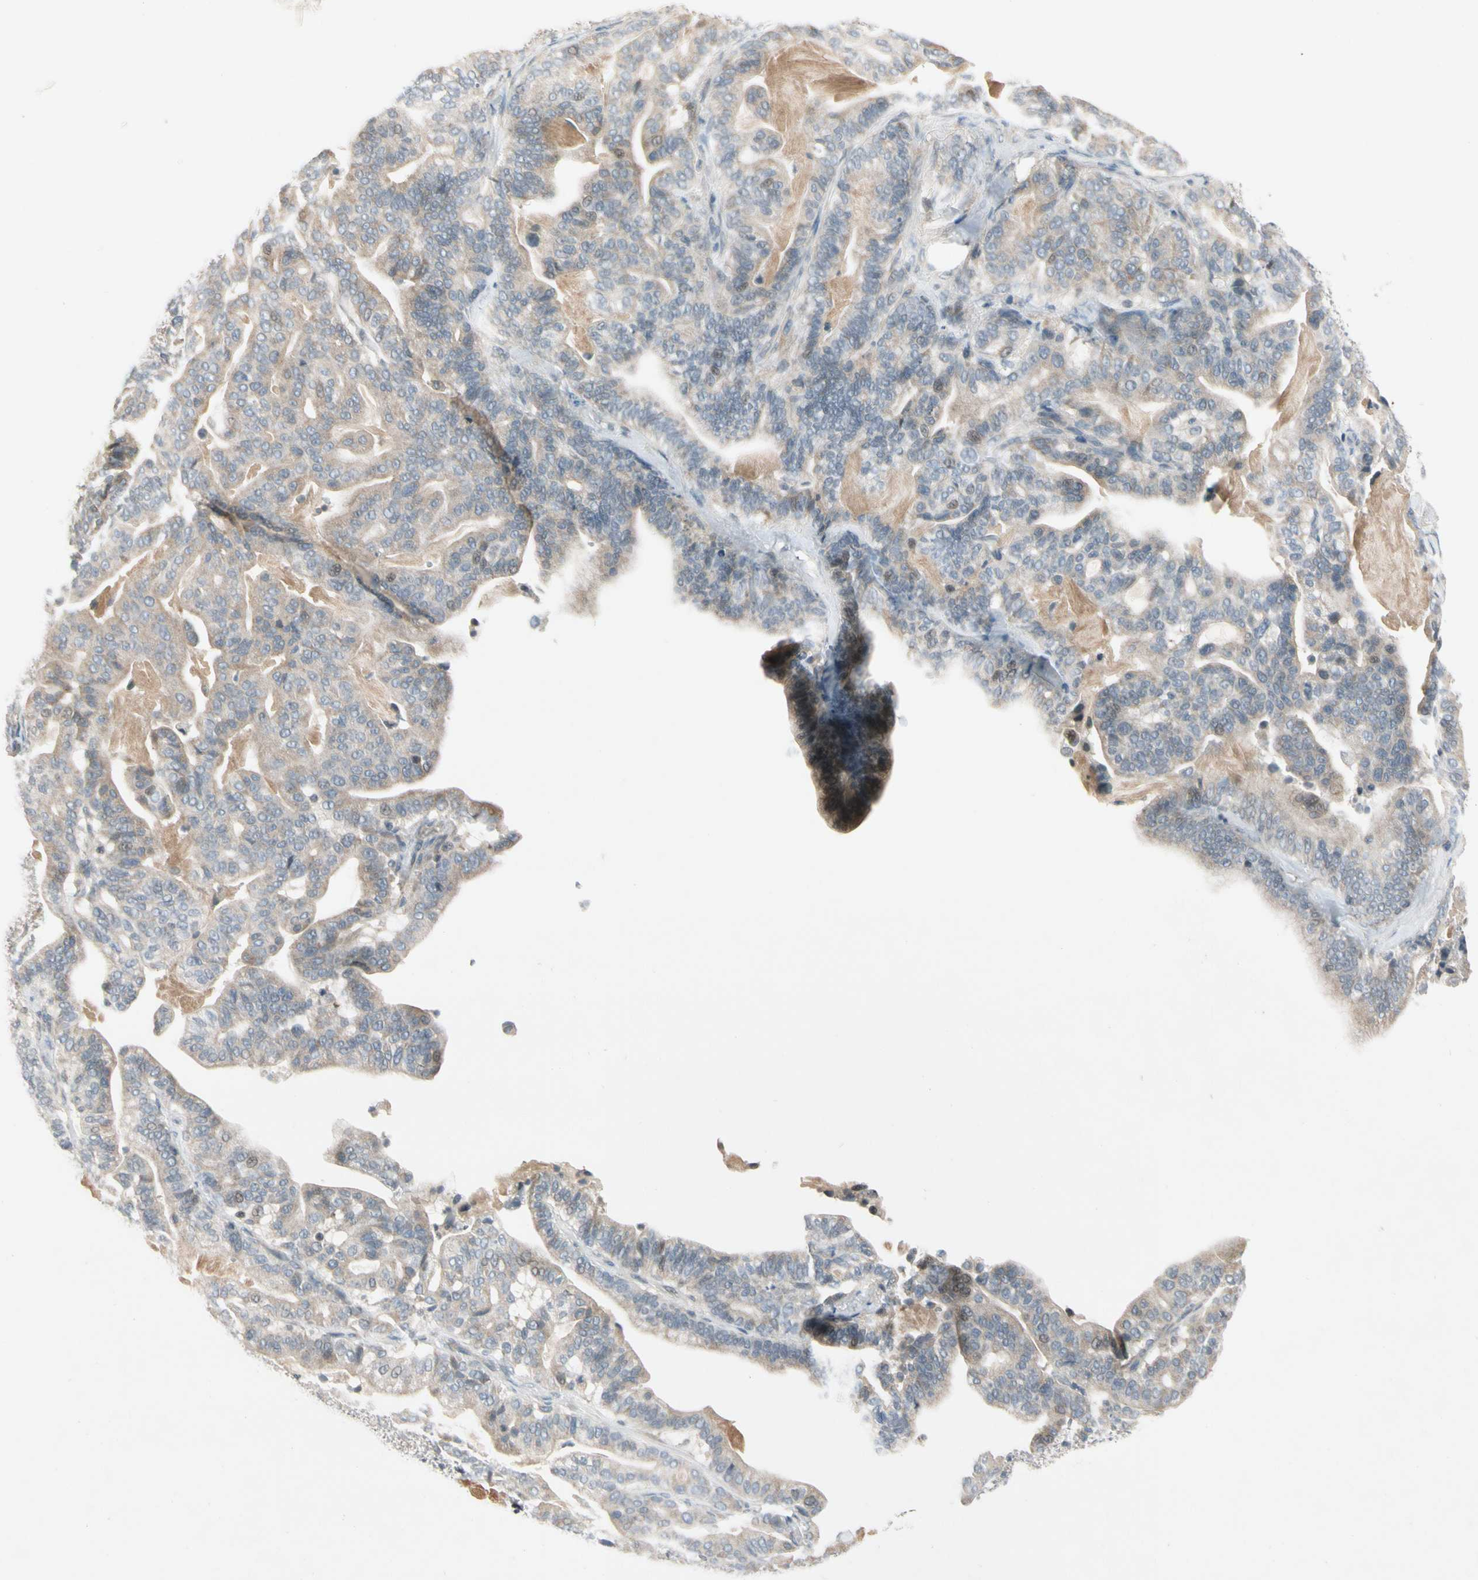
{"staining": {"intensity": "weak", "quantity": ">75%", "location": "cytoplasmic/membranous"}, "tissue": "pancreatic cancer", "cell_type": "Tumor cells", "image_type": "cancer", "snomed": [{"axis": "morphology", "description": "Adenocarcinoma, NOS"}, {"axis": "topography", "description": "Pancreas"}], "caption": "High-power microscopy captured an IHC image of pancreatic cancer, revealing weak cytoplasmic/membranous staining in about >75% of tumor cells.", "gene": "ICAM5", "patient": {"sex": "male", "age": 63}}